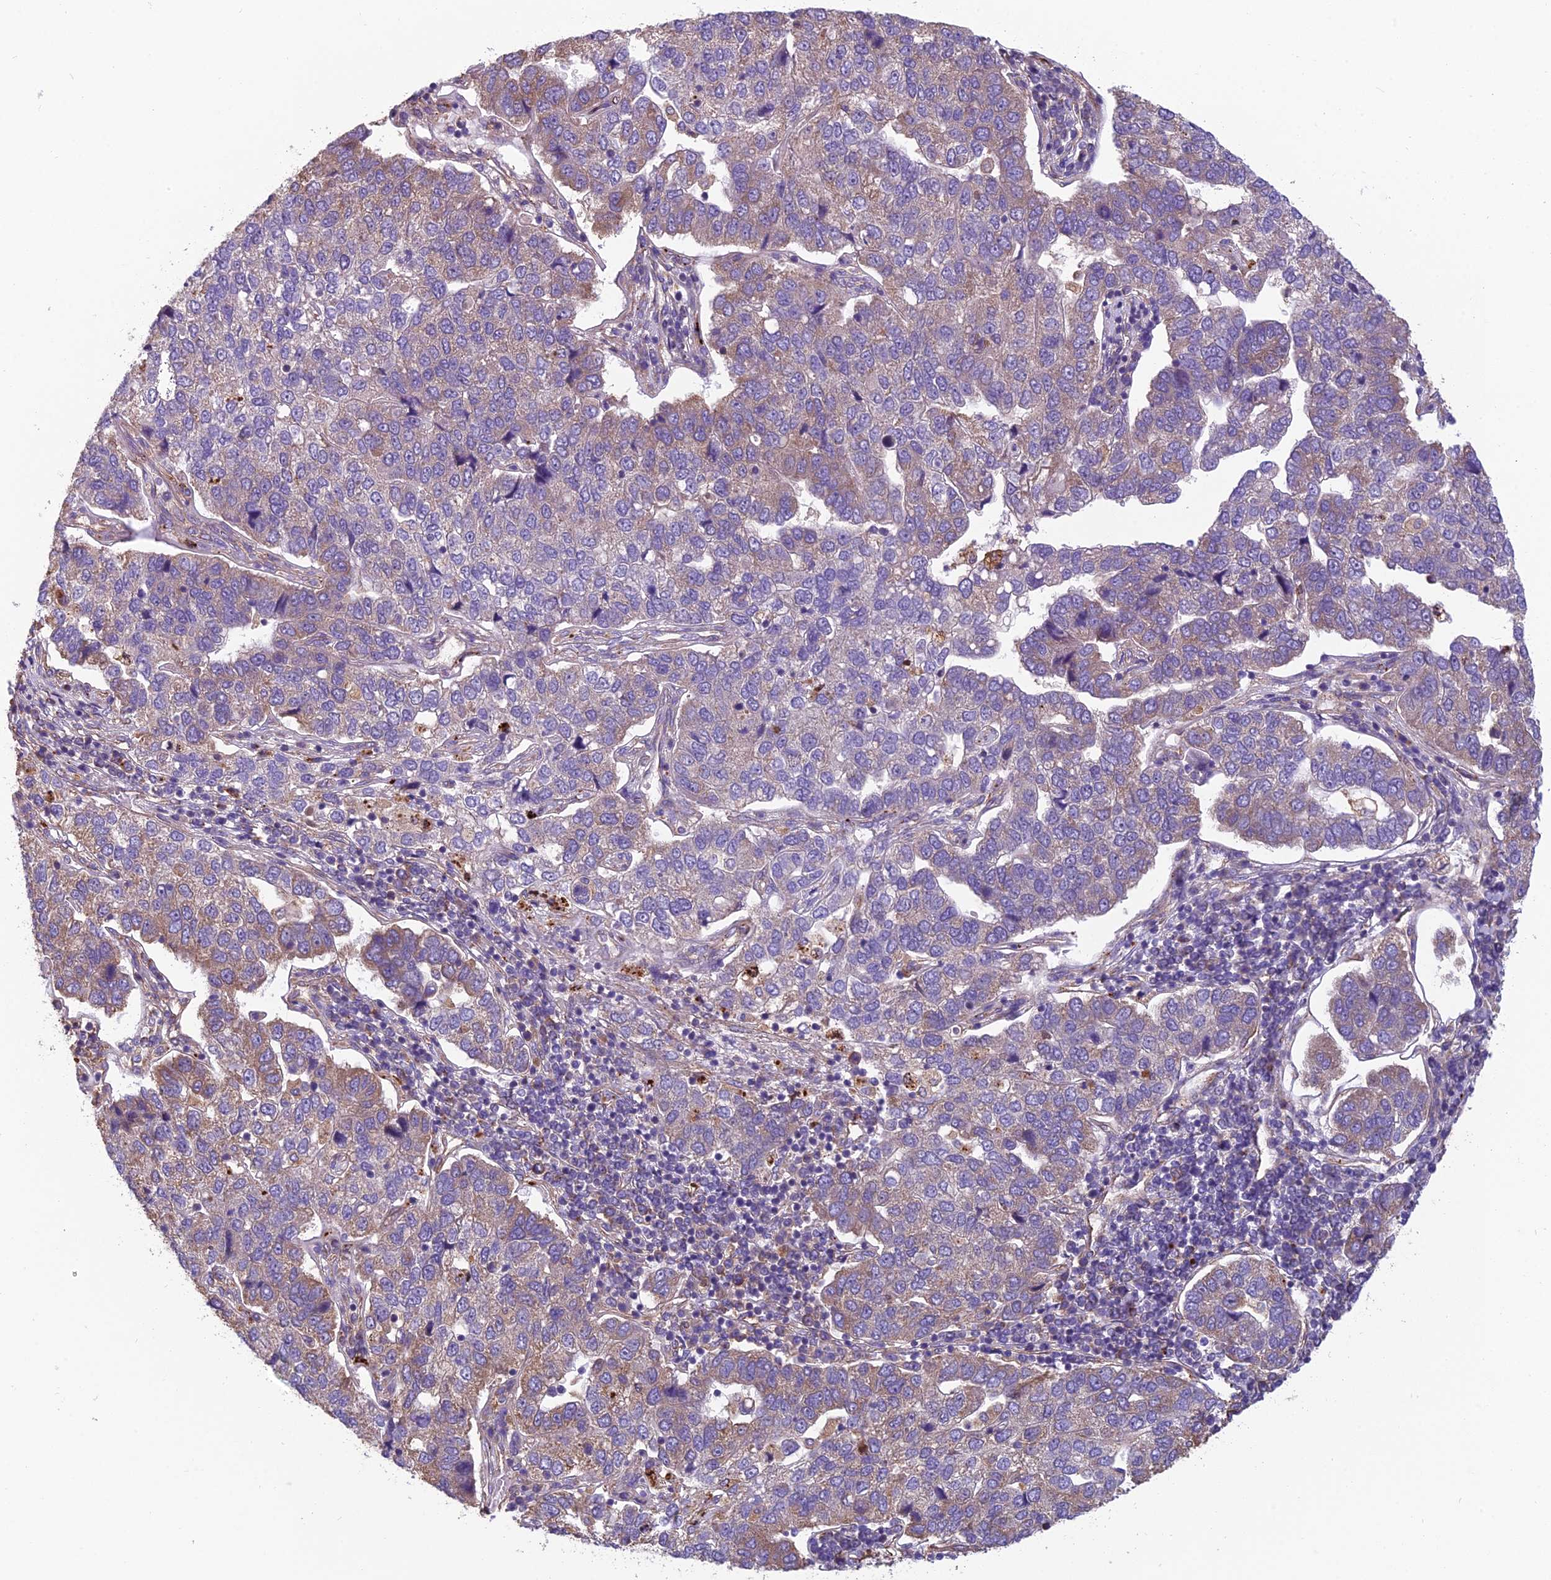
{"staining": {"intensity": "weak", "quantity": "25%-75%", "location": "cytoplasmic/membranous"}, "tissue": "pancreatic cancer", "cell_type": "Tumor cells", "image_type": "cancer", "snomed": [{"axis": "morphology", "description": "Adenocarcinoma, NOS"}, {"axis": "topography", "description": "Pancreas"}], "caption": "DAB immunohistochemical staining of human adenocarcinoma (pancreatic) shows weak cytoplasmic/membranous protein staining in about 25%-75% of tumor cells. The staining is performed using DAB (3,3'-diaminobenzidine) brown chromogen to label protein expression. The nuclei are counter-stained blue using hematoxylin.", "gene": "SPDL1", "patient": {"sex": "female", "age": 61}}